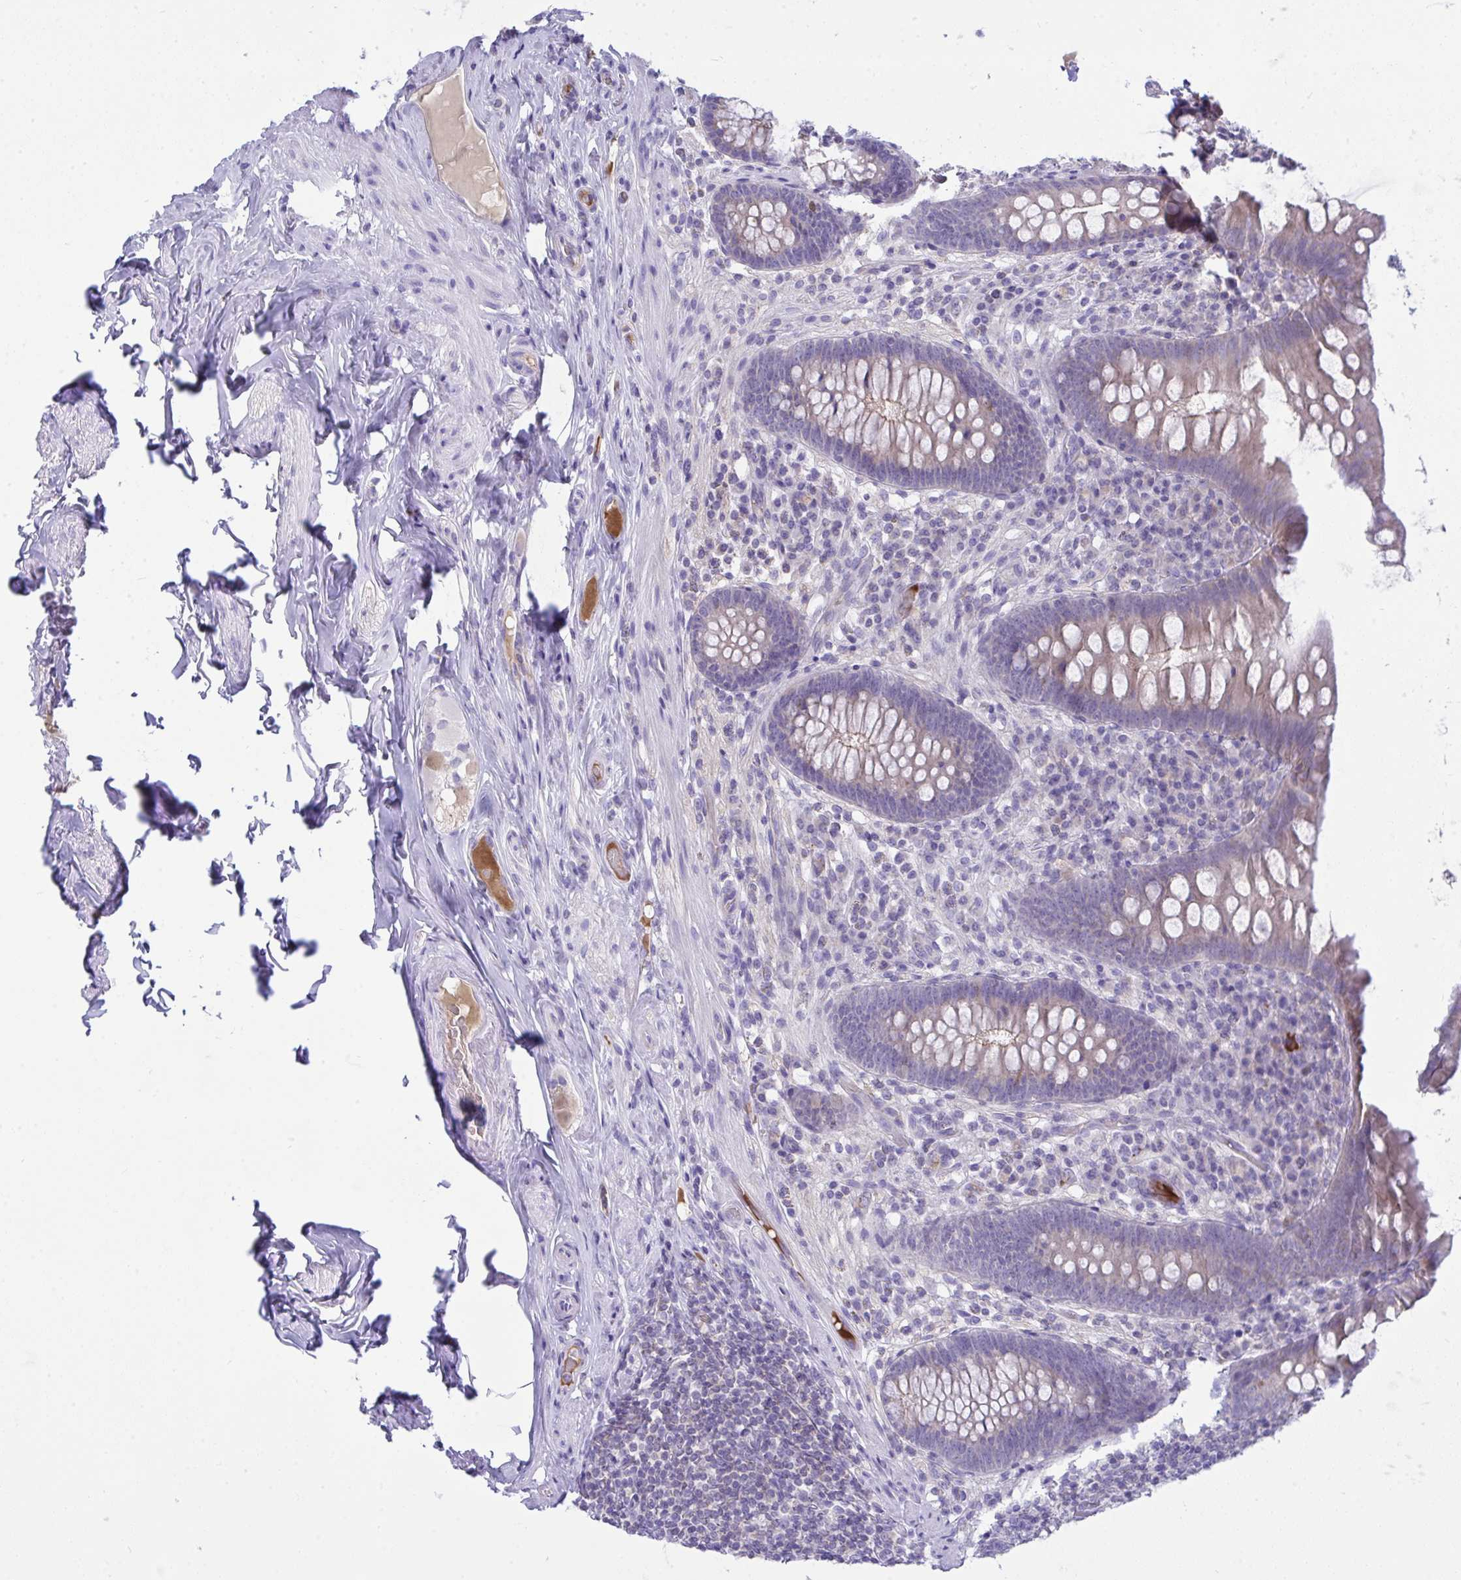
{"staining": {"intensity": "weak", "quantity": "<25%", "location": "cytoplasmic/membranous"}, "tissue": "appendix", "cell_type": "Glandular cells", "image_type": "normal", "snomed": [{"axis": "morphology", "description": "Normal tissue, NOS"}, {"axis": "topography", "description": "Appendix"}], "caption": "Immunohistochemistry micrograph of unremarkable appendix: human appendix stained with DAB demonstrates no significant protein positivity in glandular cells.", "gene": "PLA2G12B", "patient": {"sex": "male", "age": 71}}